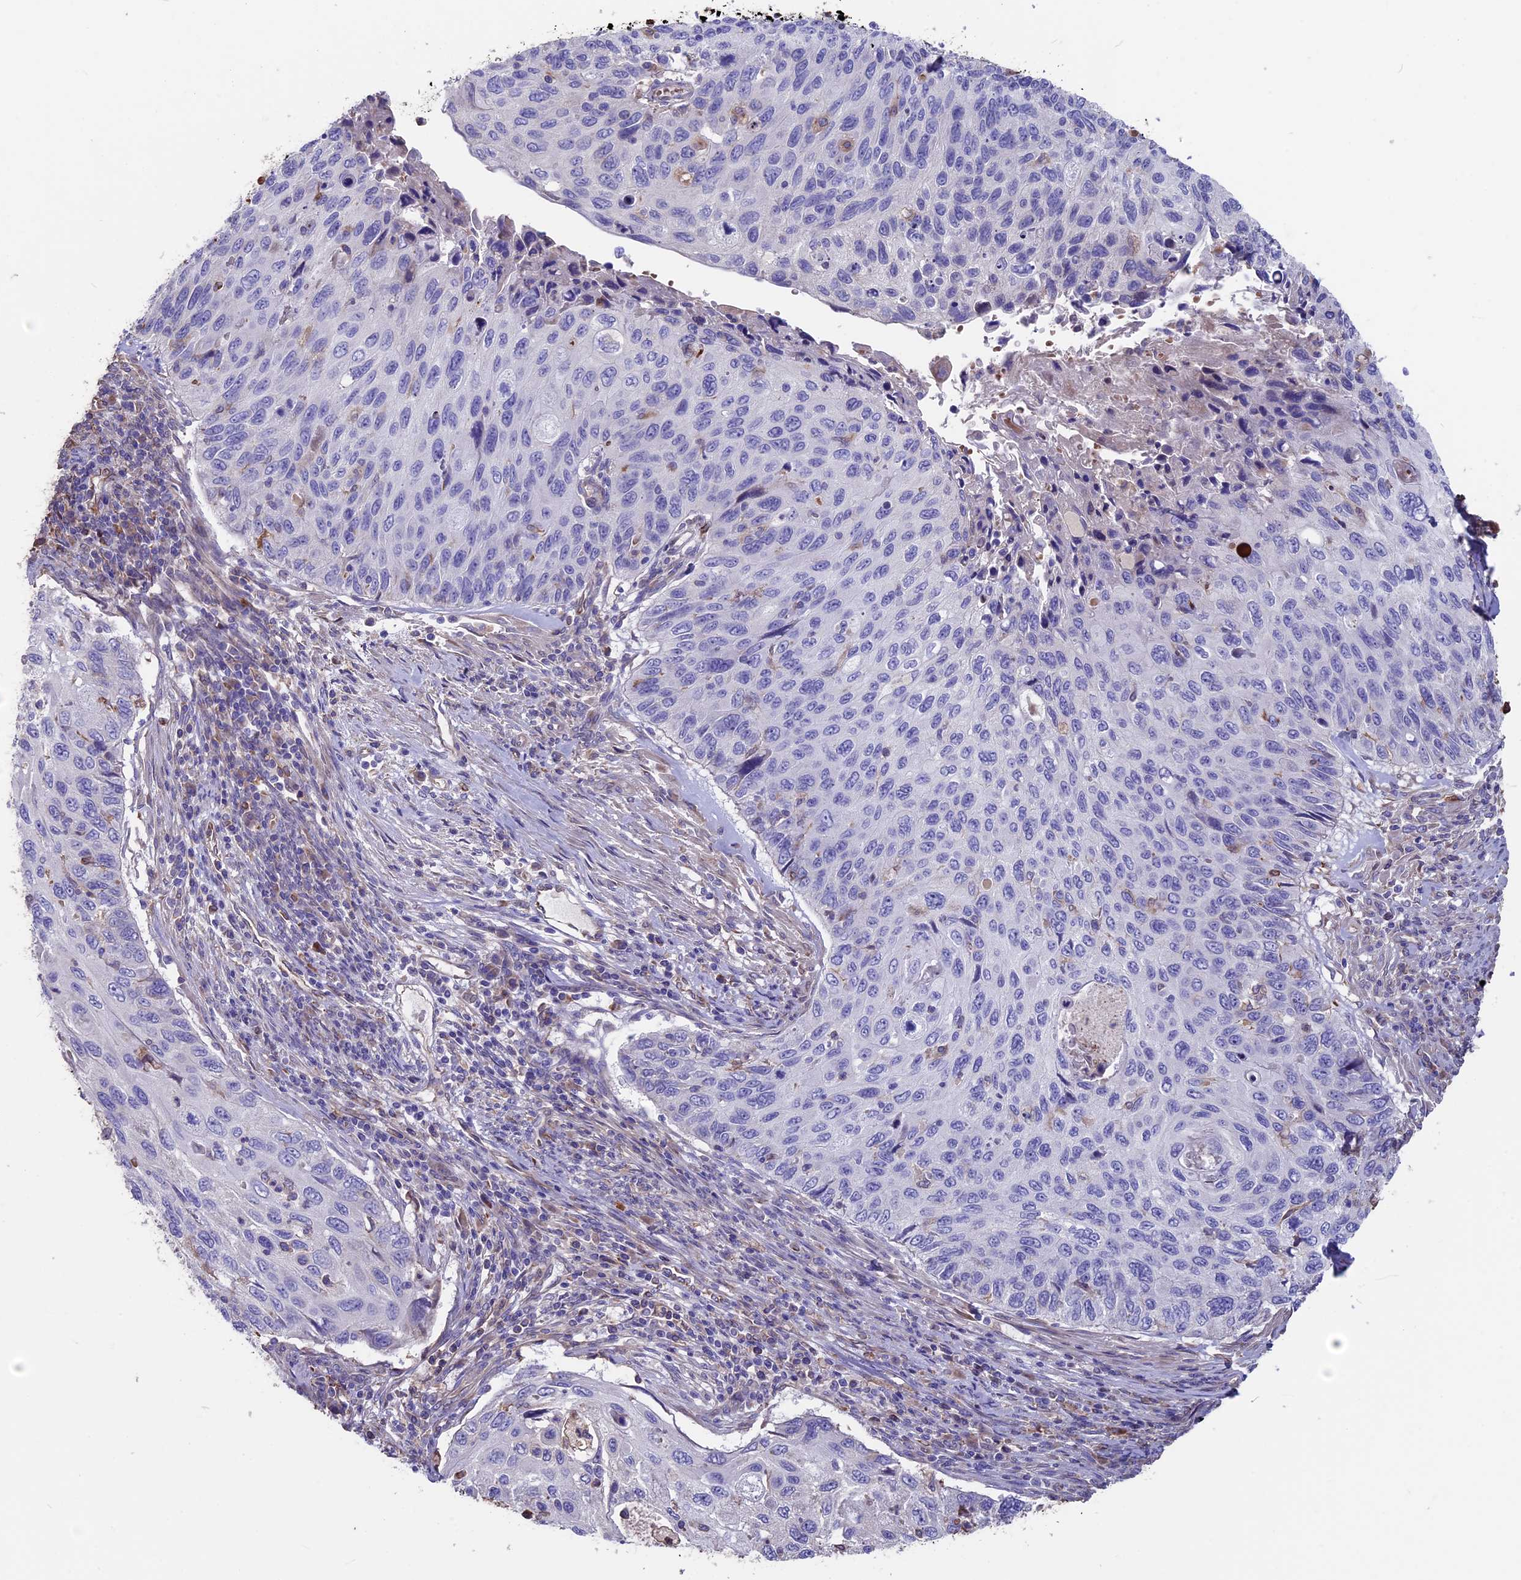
{"staining": {"intensity": "negative", "quantity": "none", "location": "none"}, "tissue": "cervical cancer", "cell_type": "Tumor cells", "image_type": "cancer", "snomed": [{"axis": "morphology", "description": "Squamous cell carcinoma, NOS"}, {"axis": "topography", "description": "Cervix"}], "caption": "This is a image of immunohistochemistry staining of cervical cancer (squamous cell carcinoma), which shows no staining in tumor cells.", "gene": "SEH1L", "patient": {"sex": "female", "age": 70}}